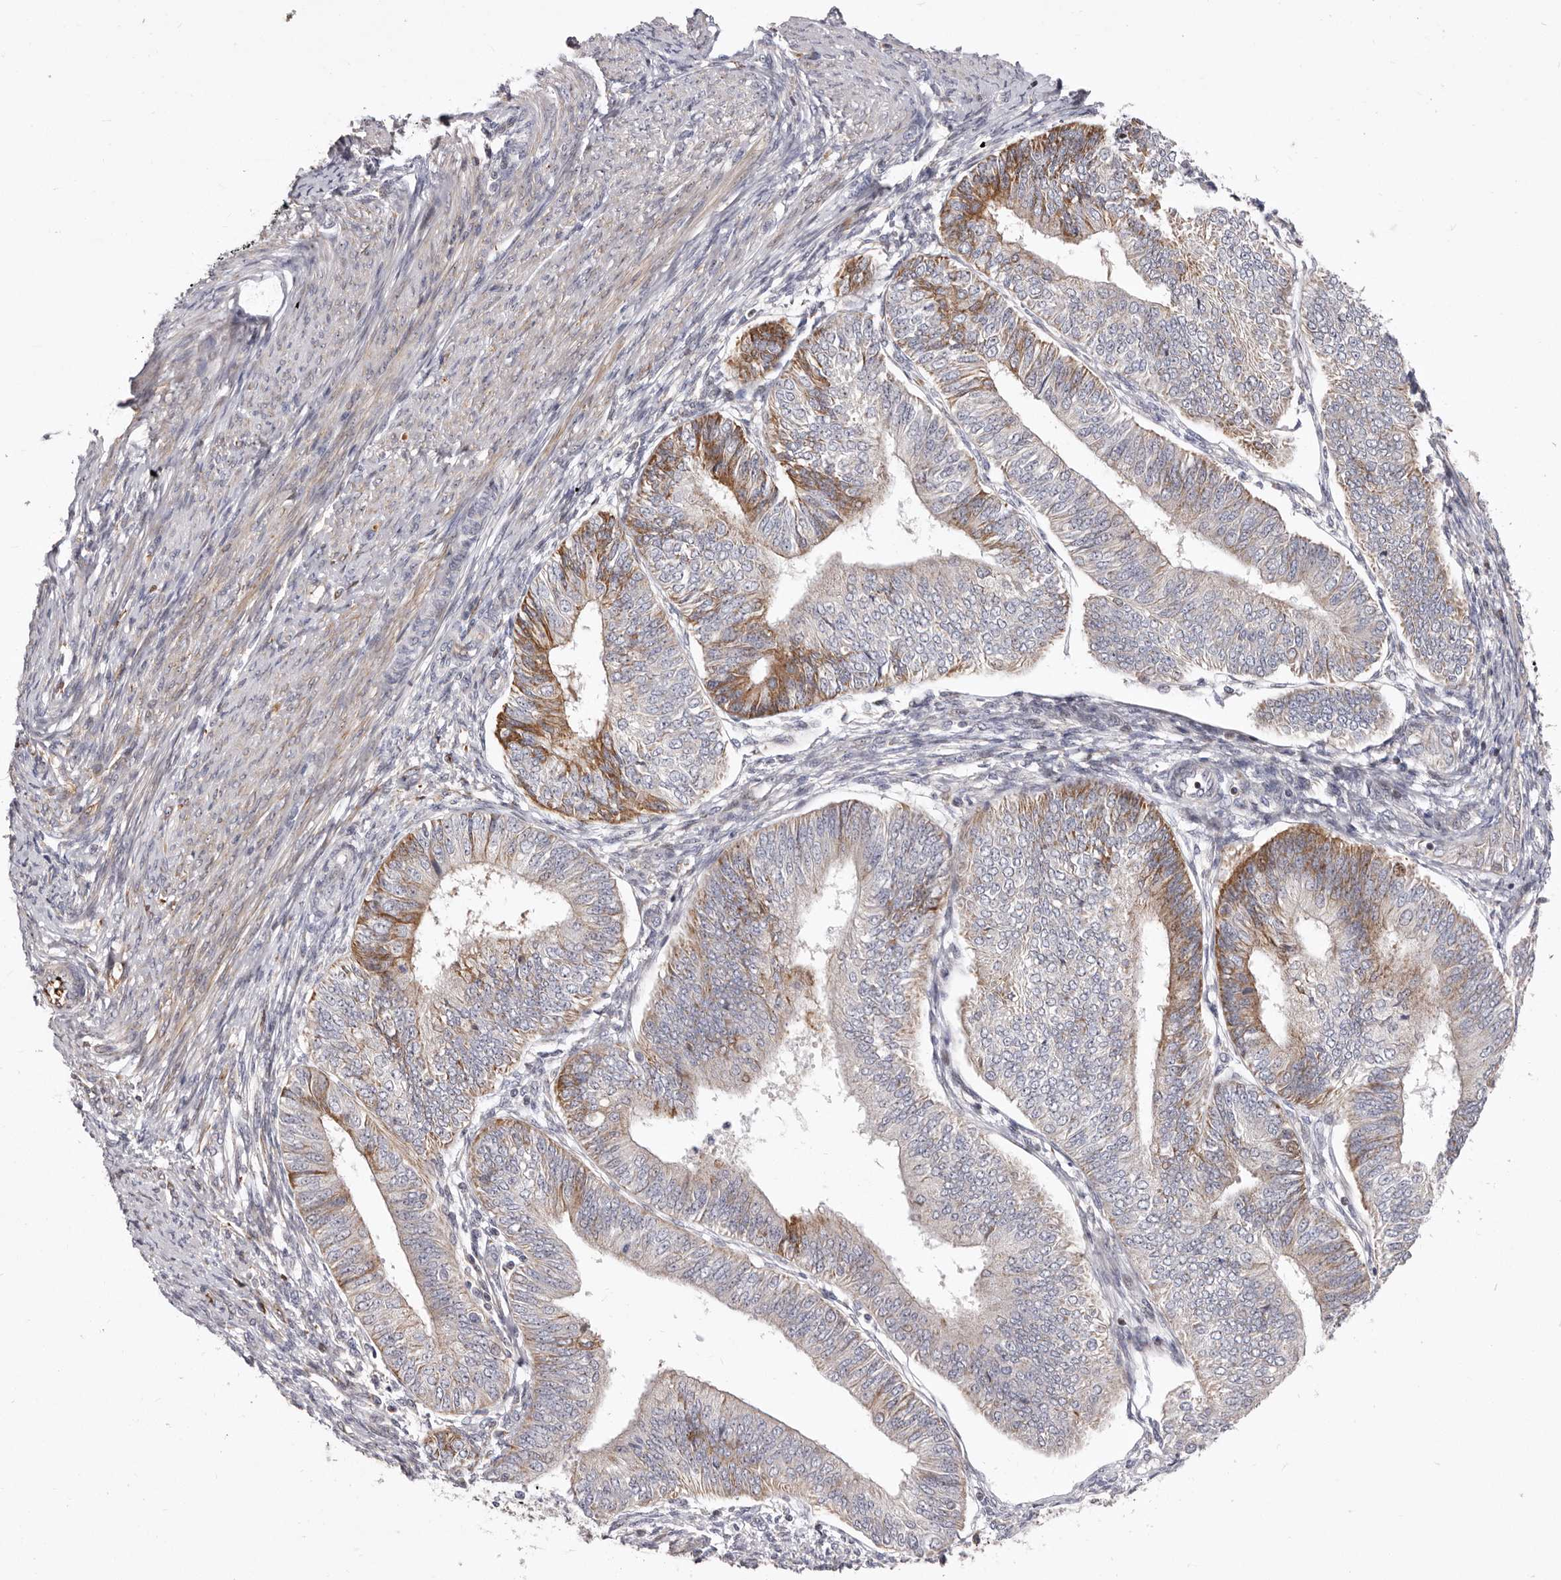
{"staining": {"intensity": "moderate", "quantity": "<25%", "location": "cytoplasmic/membranous"}, "tissue": "endometrial cancer", "cell_type": "Tumor cells", "image_type": "cancer", "snomed": [{"axis": "morphology", "description": "Adenocarcinoma, NOS"}, {"axis": "topography", "description": "Endometrium"}], "caption": "Adenocarcinoma (endometrial) stained for a protein (brown) shows moderate cytoplasmic/membranous positive expression in approximately <25% of tumor cells.", "gene": "NUBPL", "patient": {"sex": "female", "age": 58}}